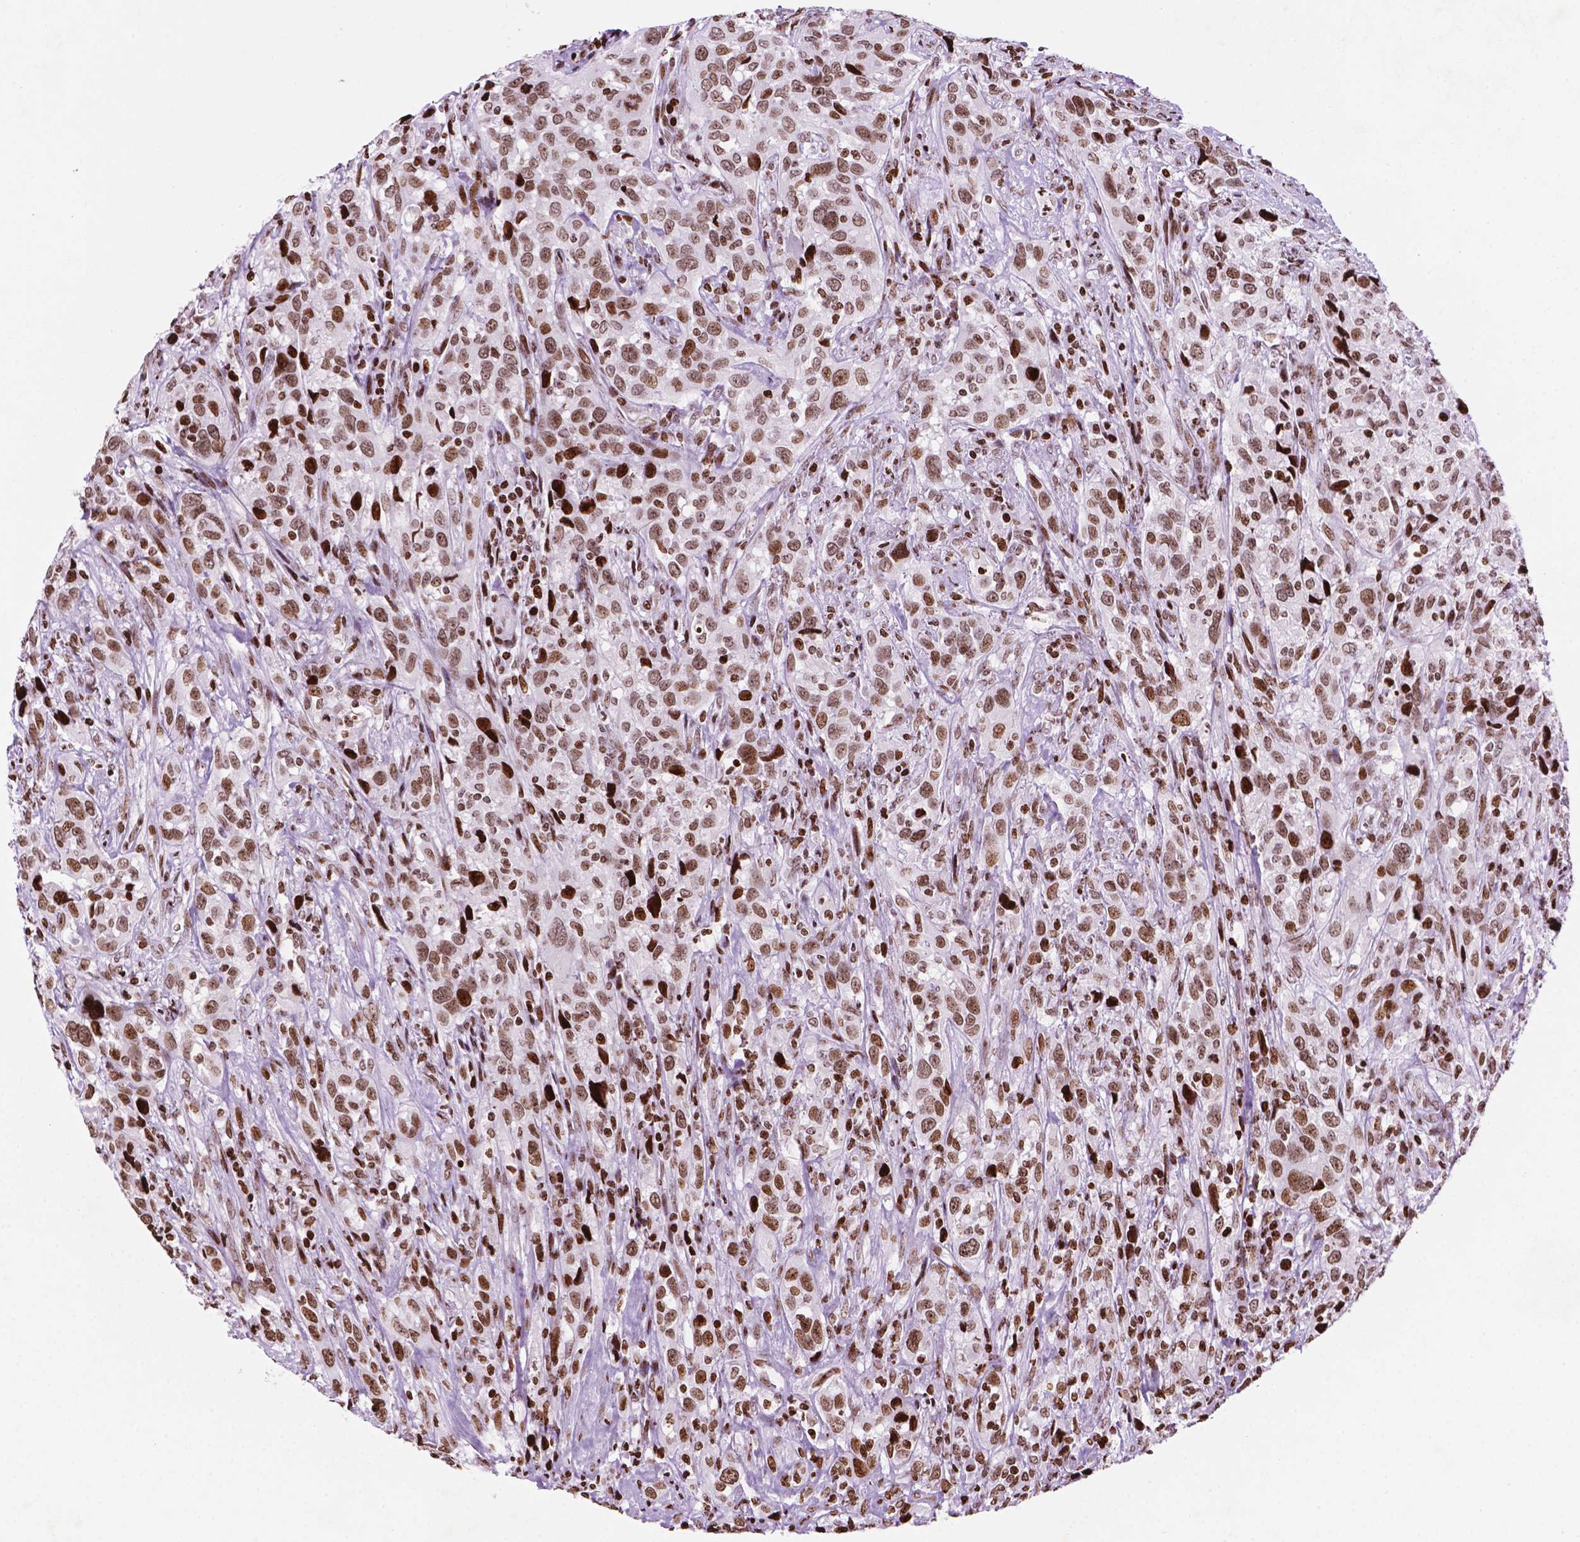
{"staining": {"intensity": "moderate", "quantity": ">75%", "location": "nuclear"}, "tissue": "urothelial cancer", "cell_type": "Tumor cells", "image_type": "cancer", "snomed": [{"axis": "morphology", "description": "Urothelial carcinoma, NOS"}, {"axis": "morphology", "description": "Urothelial carcinoma, High grade"}, {"axis": "topography", "description": "Urinary bladder"}], "caption": "A micrograph of human urothelial cancer stained for a protein reveals moderate nuclear brown staining in tumor cells.", "gene": "TMEM250", "patient": {"sex": "female", "age": 64}}